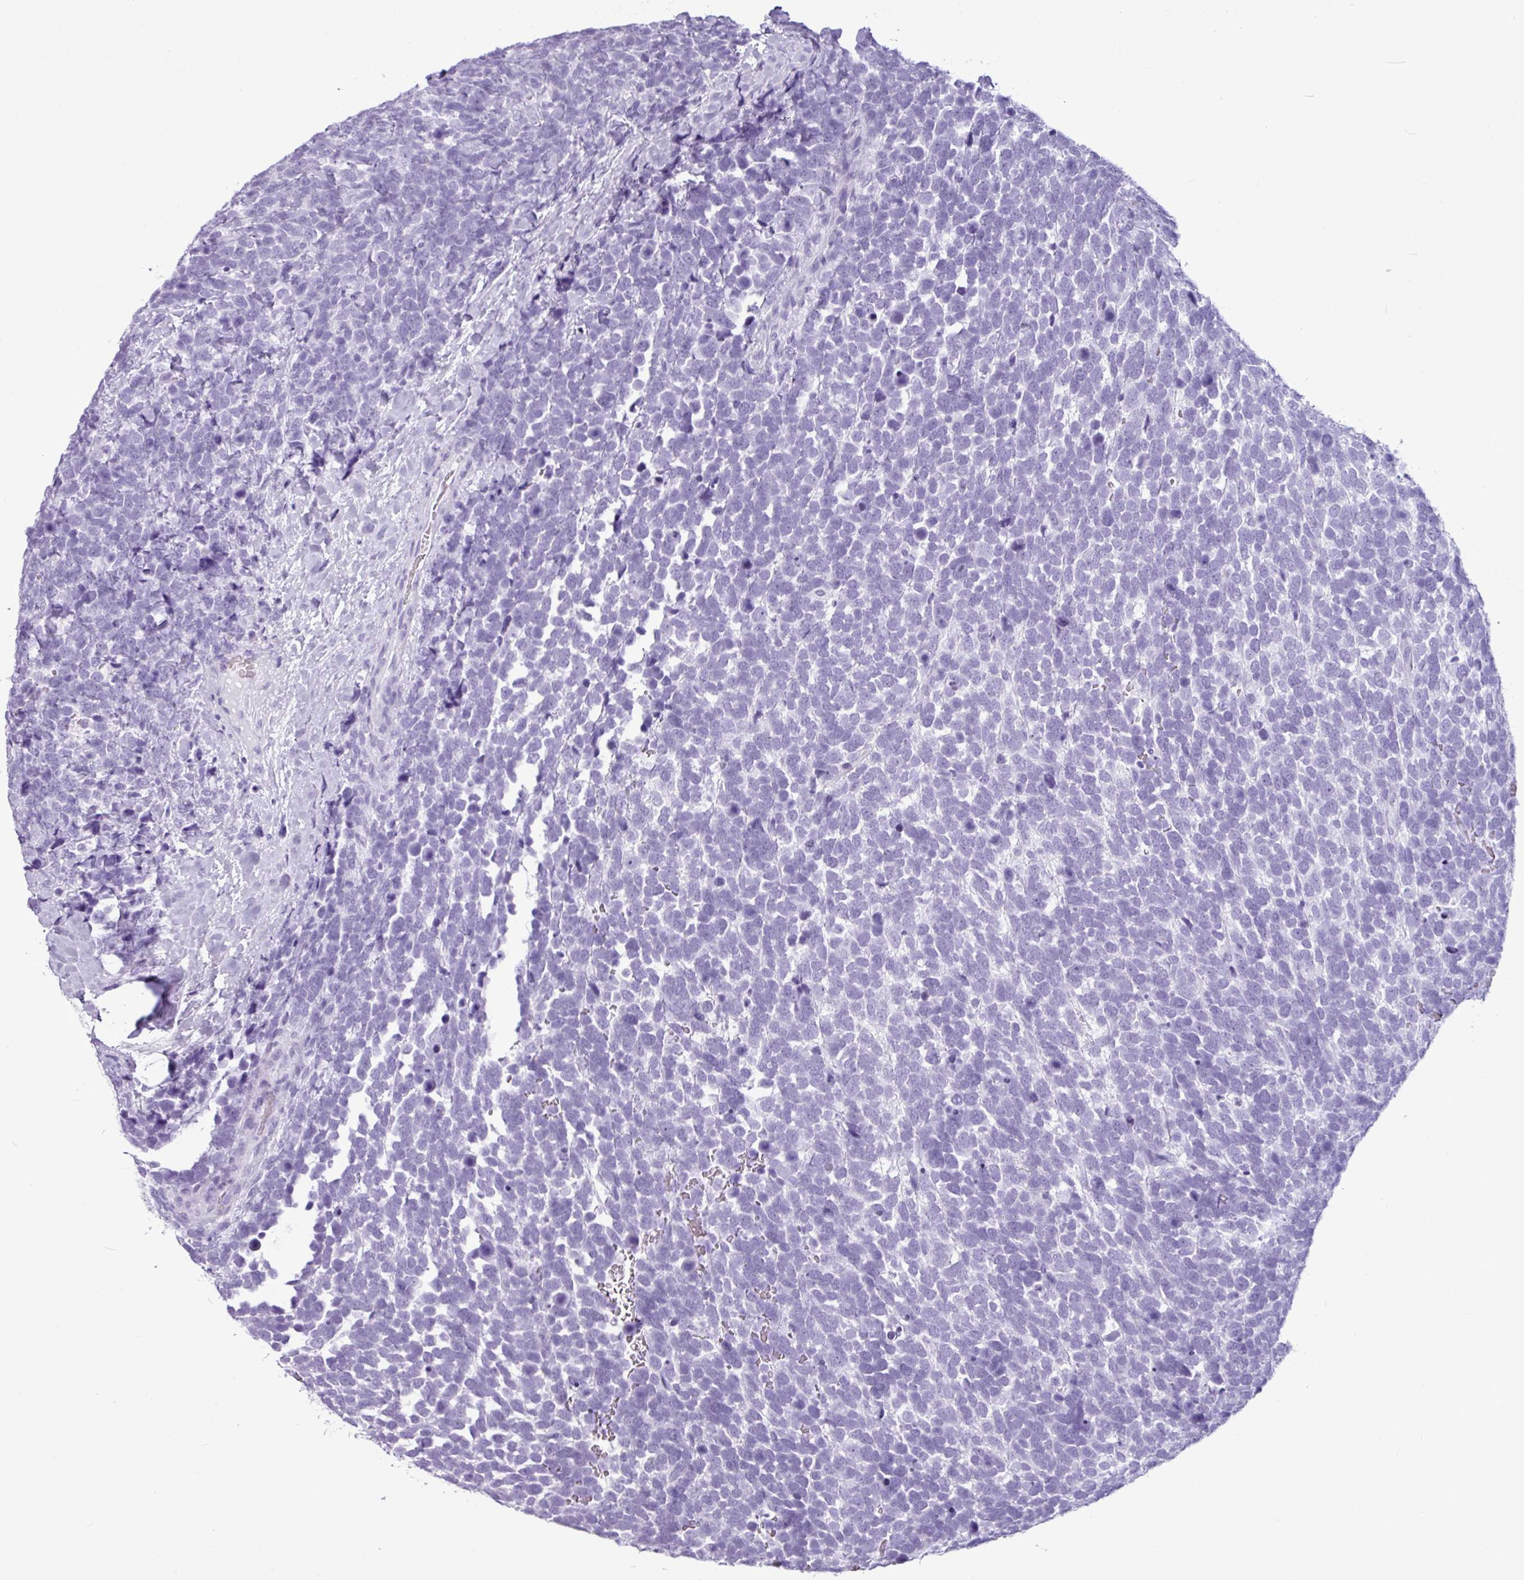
{"staining": {"intensity": "negative", "quantity": "none", "location": "none"}, "tissue": "urothelial cancer", "cell_type": "Tumor cells", "image_type": "cancer", "snomed": [{"axis": "morphology", "description": "Urothelial carcinoma, High grade"}, {"axis": "topography", "description": "Urinary bladder"}], "caption": "Protein analysis of urothelial cancer exhibits no significant expression in tumor cells.", "gene": "AMY1B", "patient": {"sex": "female", "age": 82}}